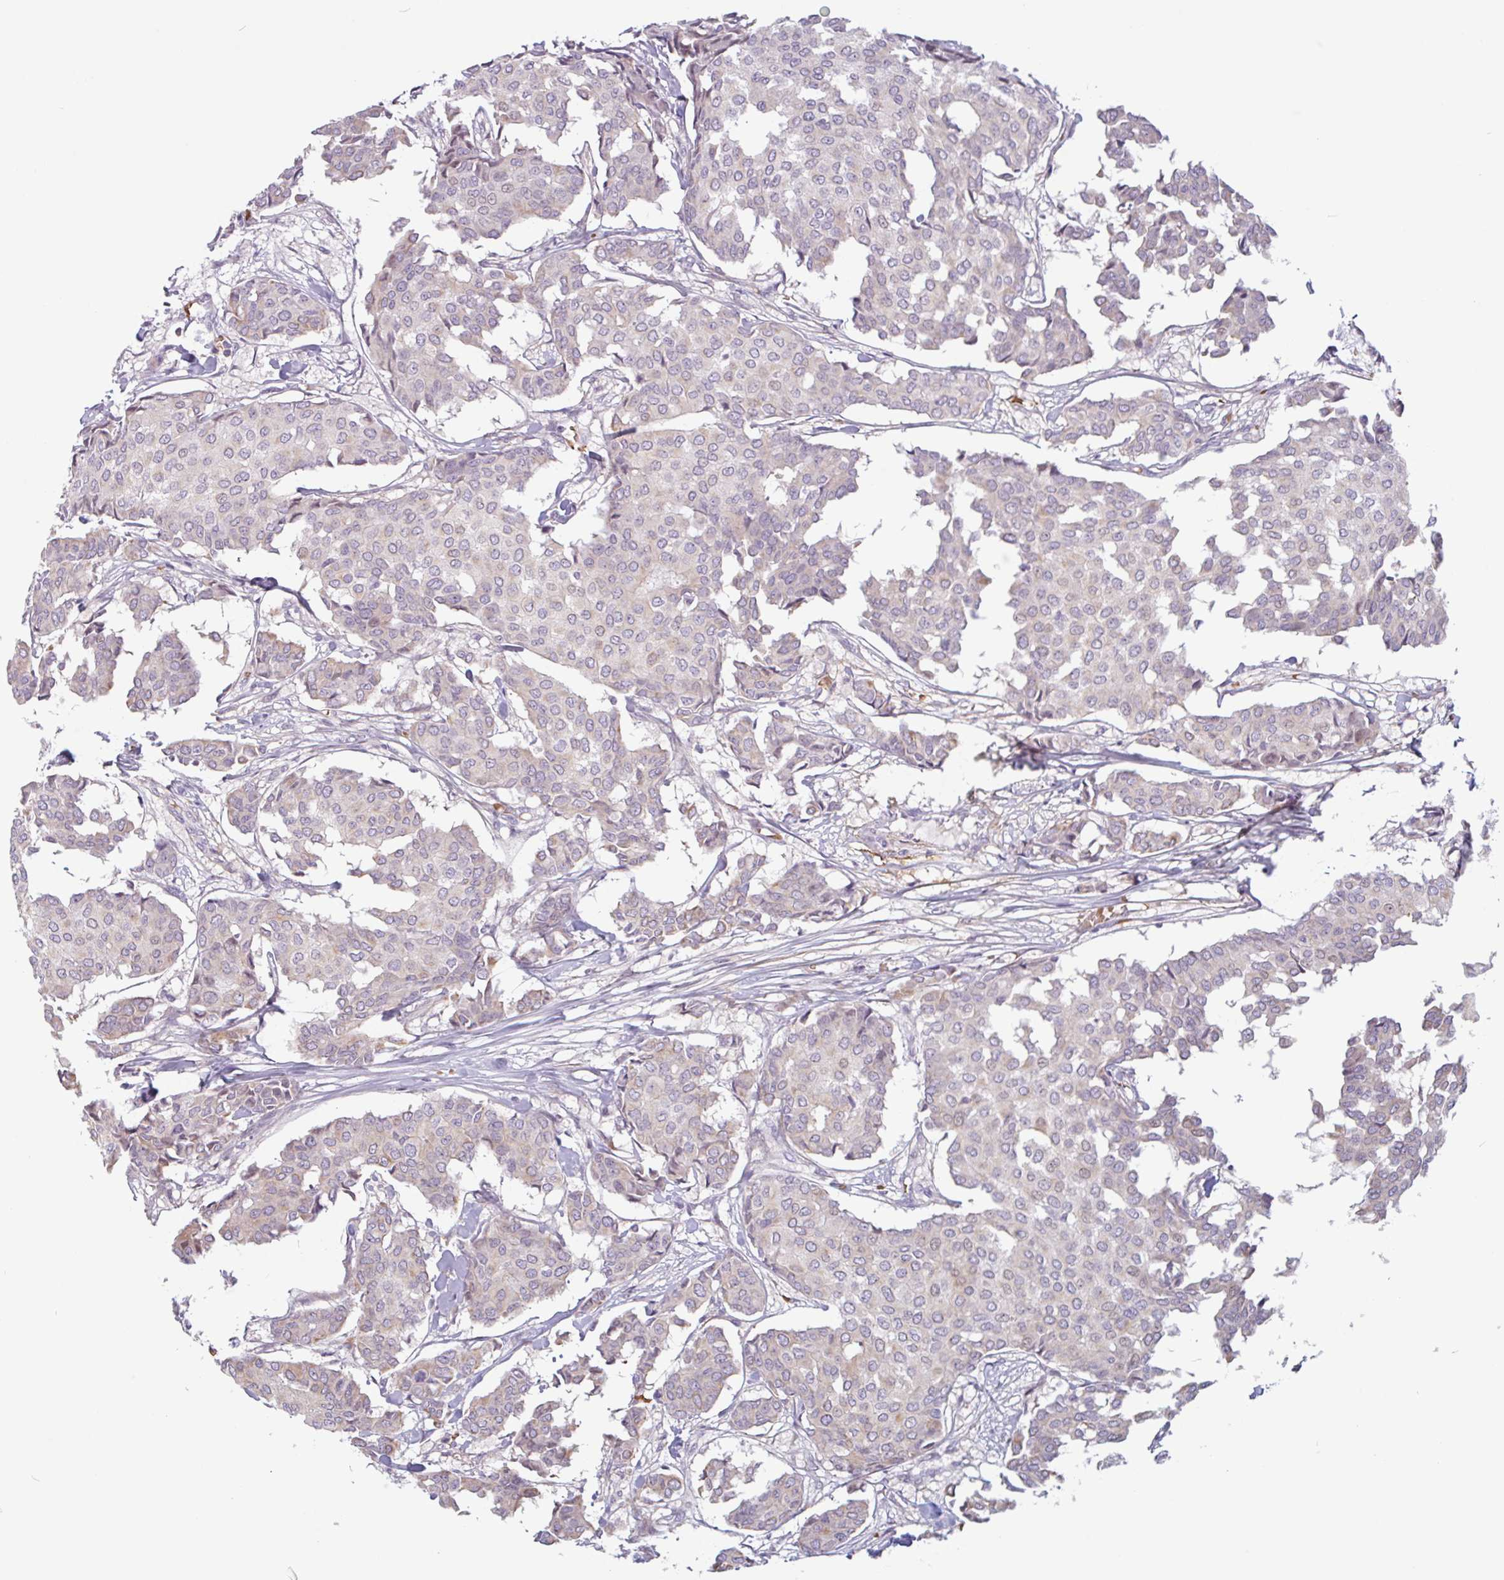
{"staining": {"intensity": "negative", "quantity": "none", "location": "none"}, "tissue": "breast cancer", "cell_type": "Tumor cells", "image_type": "cancer", "snomed": [{"axis": "morphology", "description": "Duct carcinoma"}, {"axis": "topography", "description": "Breast"}], "caption": "A micrograph of breast cancer (infiltrating ductal carcinoma) stained for a protein exhibits no brown staining in tumor cells.", "gene": "TMEM119", "patient": {"sex": "female", "age": 75}}